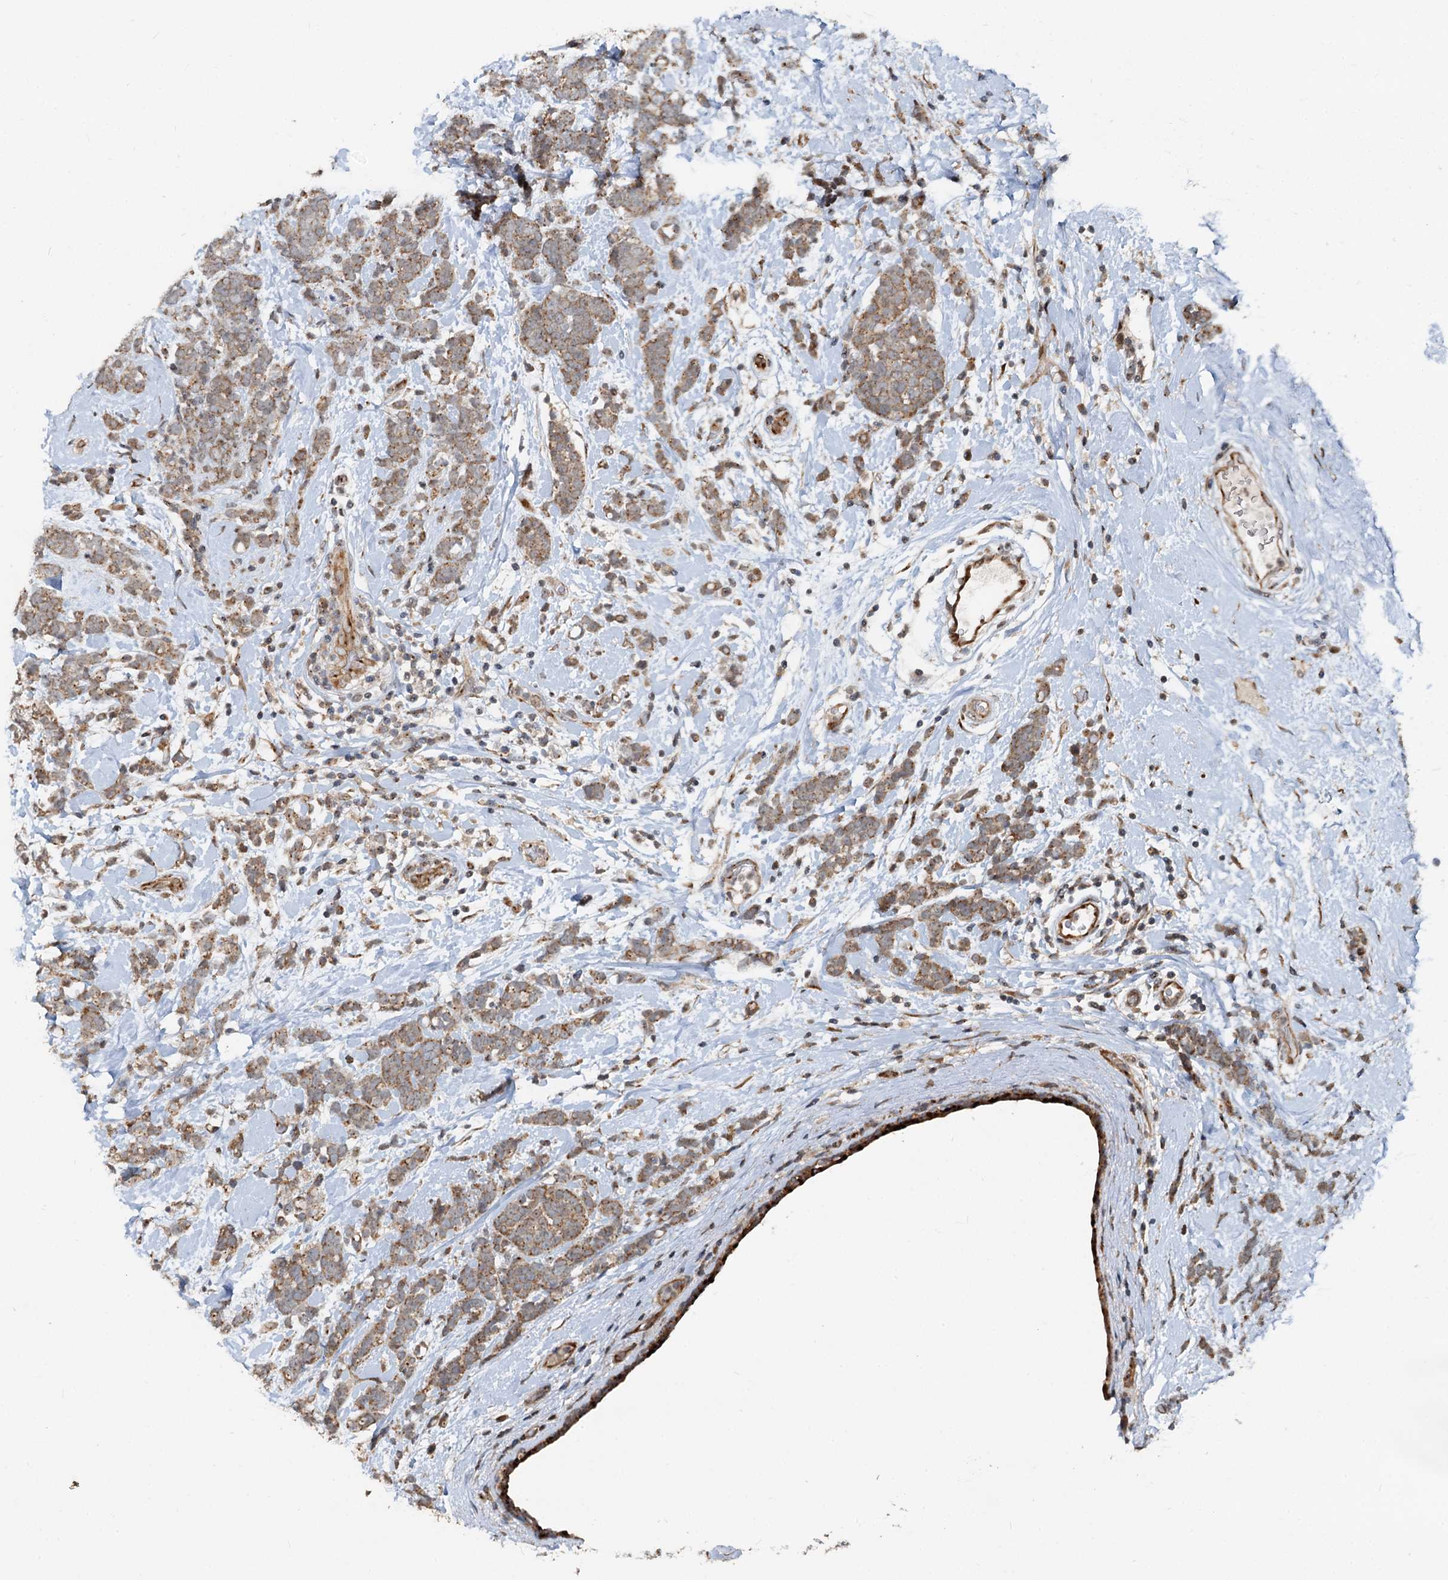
{"staining": {"intensity": "moderate", "quantity": ">75%", "location": "cytoplasmic/membranous"}, "tissue": "breast cancer", "cell_type": "Tumor cells", "image_type": "cancer", "snomed": [{"axis": "morphology", "description": "Lobular carcinoma"}, {"axis": "topography", "description": "Breast"}], "caption": "Protein positivity by immunohistochemistry (IHC) exhibits moderate cytoplasmic/membranous staining in approximately >75% of tumor cells in breast cancer (lobular carcinoma).", "gene": "CEP68", "patient": {"sex": "female", "age": 58}}